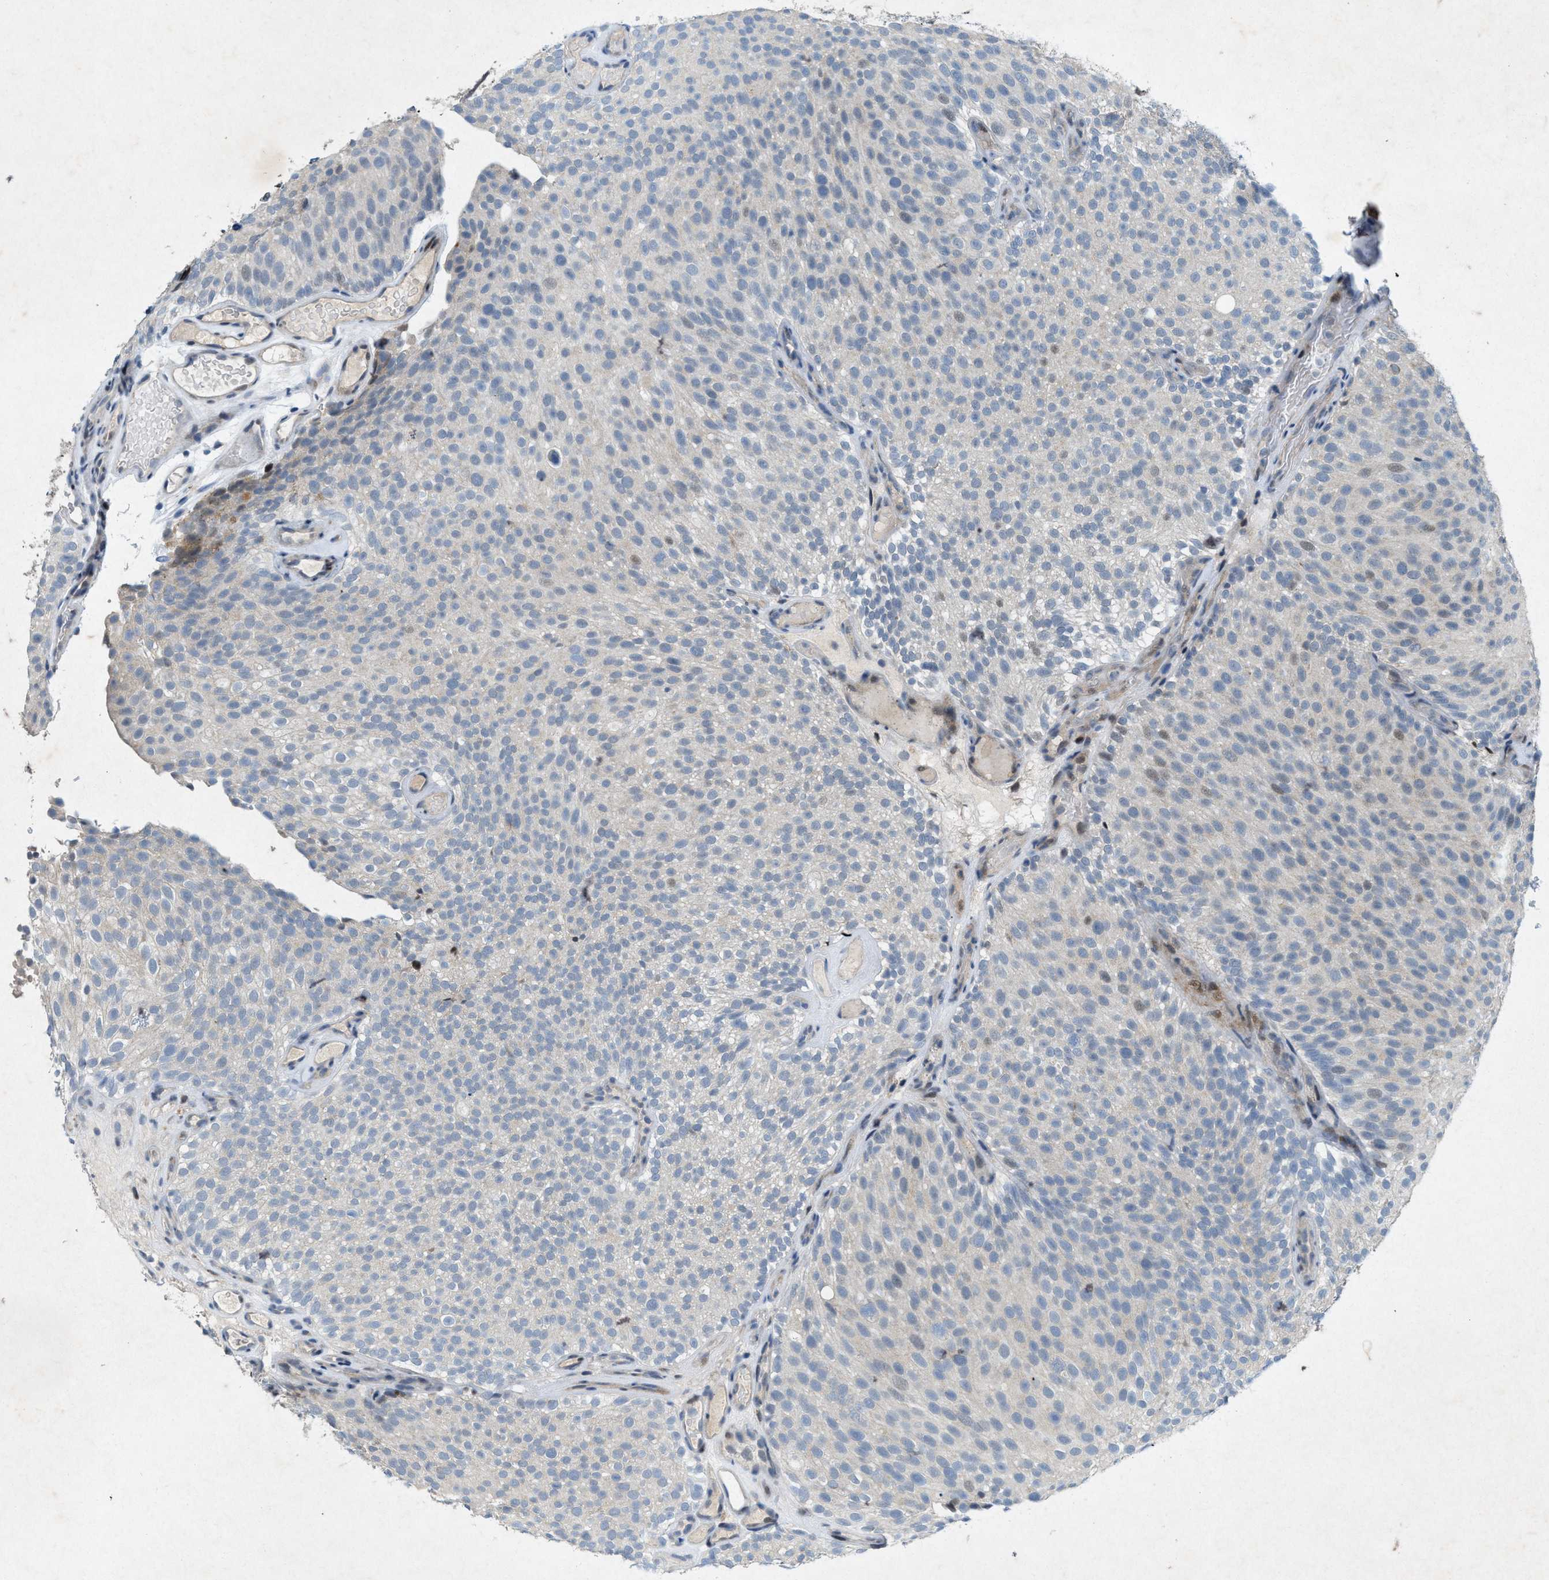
{"staining": {"intensity": "weak", "quantity": "<25%", "location": "cytoplasmic/membranous"}, "tissue": "urothelial cancer", "cell_type": "Tumor cells", "image_type": "cancer", "snomed": [{"axis": "morphology", "description": "Urothelial carcinoma, Low grade"}, {"axis": "topography", "description": "Urinary bladder"}], "caption": "Tumor cells show no significant expression in urothelial carcinoma (low-grade).", "gene": "URGCP", "patient": {"sex": "male", "age": 78}}